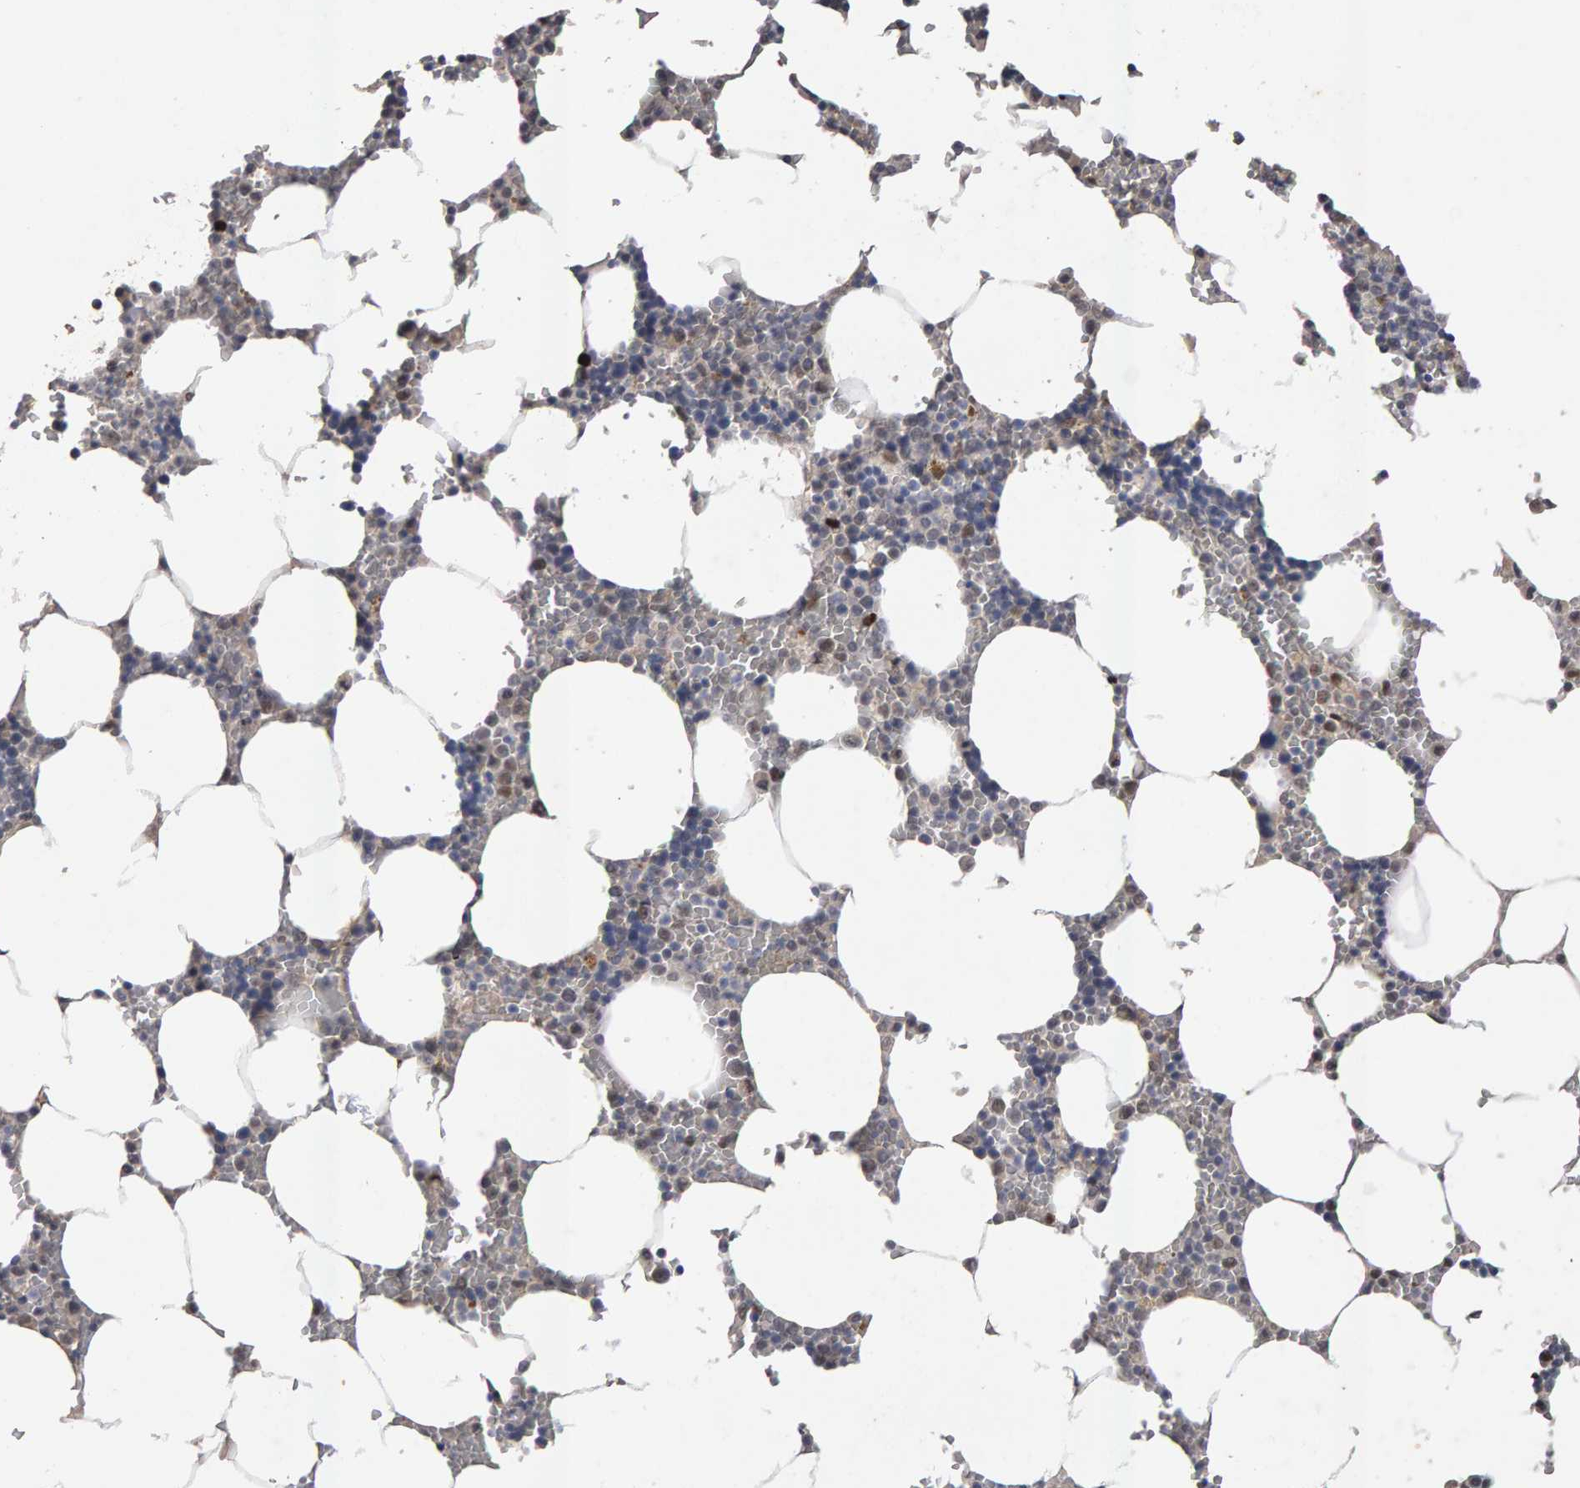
{"staining": {"intensity": "strong", "quantity": "<25%", "location": "cytoplasmic/membranous,nuclear"}, "tissue": "bone marrow", "cell_type": "Hematopoietic cells", "image_type": "normal", "snomed": [{"axis": "morphology", "description": "Normal tissue, NOS"}, {"axis": "topography", "description": "Bone marrow"}], "caption": "Immunohistochemical staining of benign human bone marrow reveals <25% levels of strong cytoplasmic/membranous,nuclear protein expression in about <25% of hematopoietic cells. Using DAB (3,3'-diaminobenzidine) (brown) and hematoxylin (blue) stains, captured at high magnification using brightfield microscopy.", "gene": "IPO8", "patient": {"sex": "male", "age": 70}}